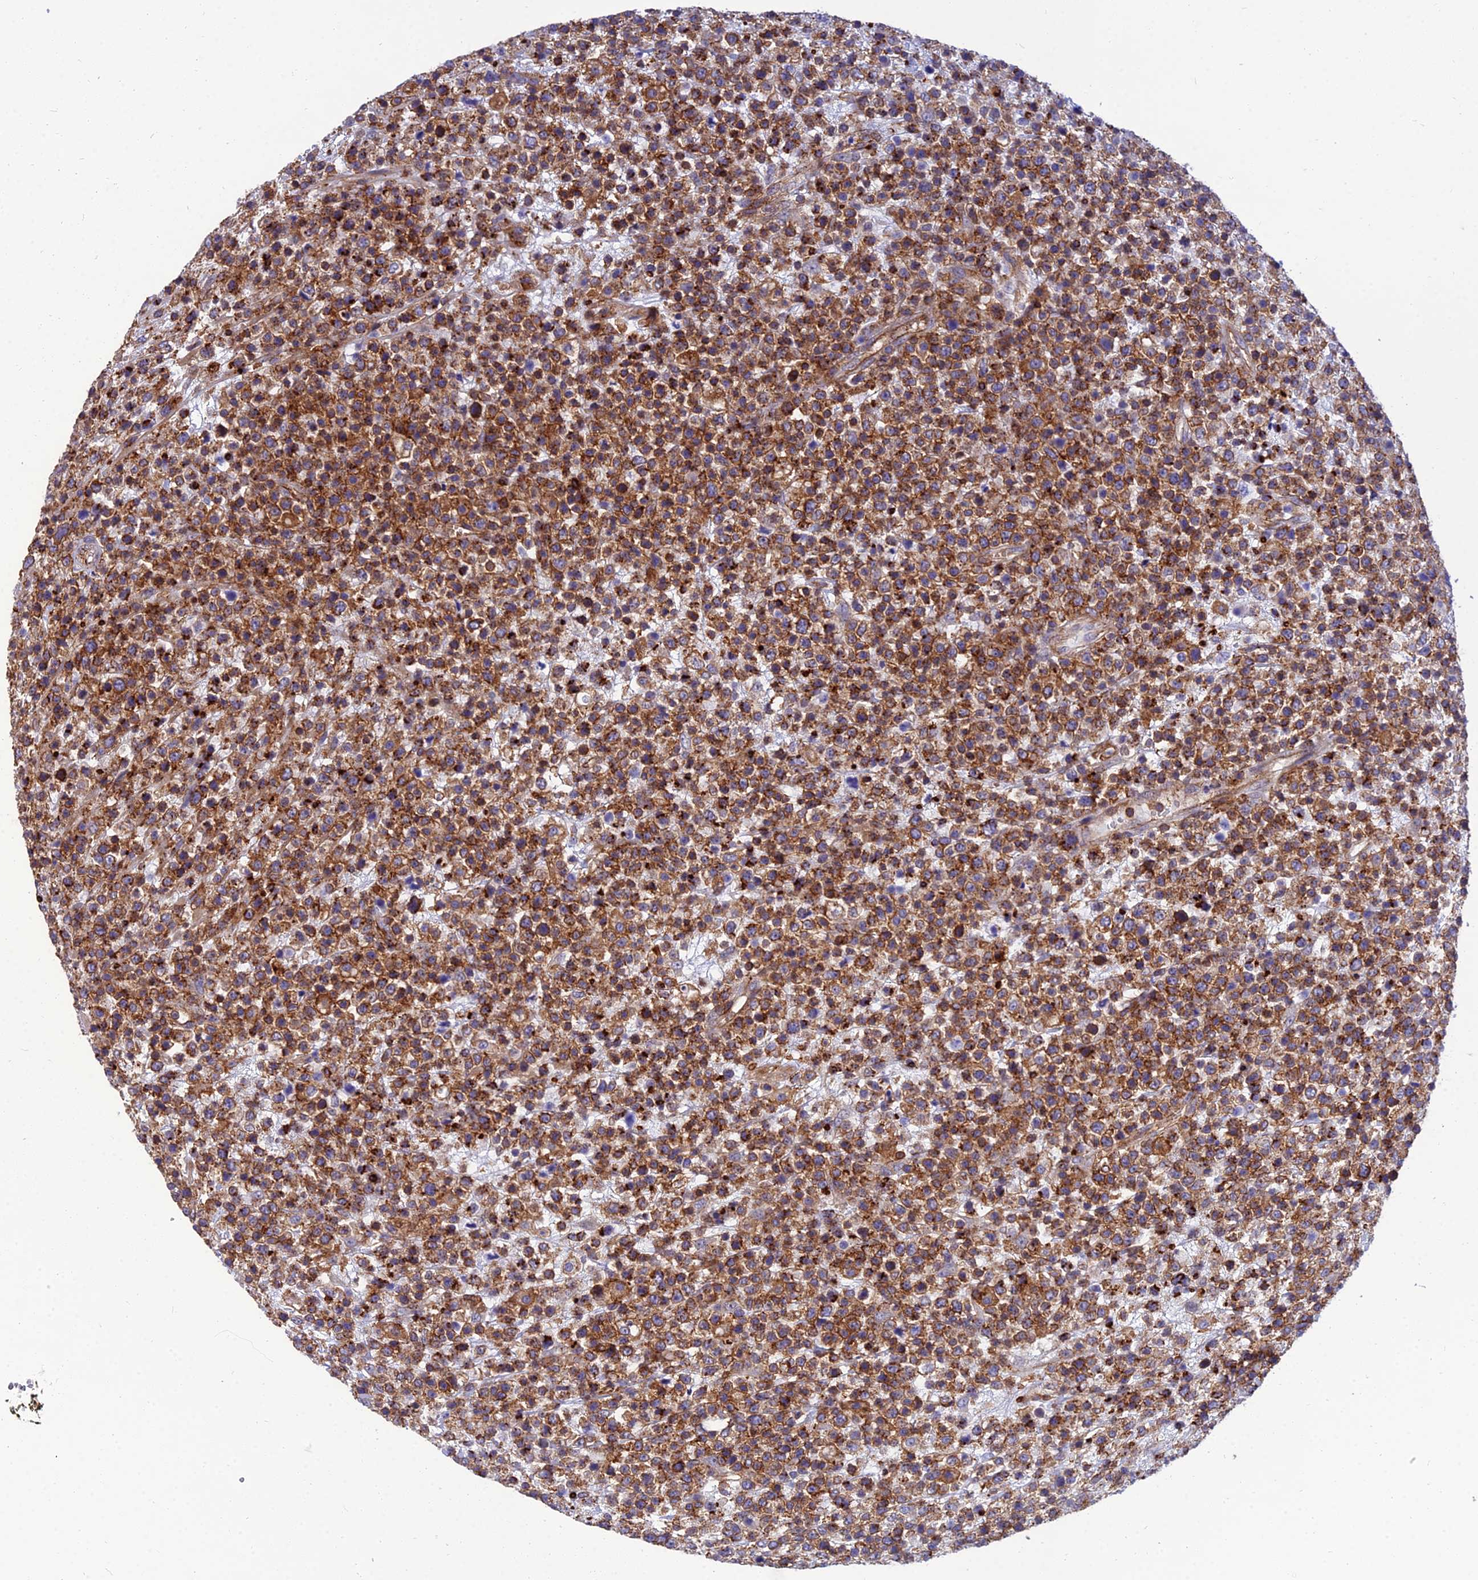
{"staining": {"intensity": "moderate", "quantity": ">75%", "location": "cytoplasmic/membranous"}, "tissue": "lymphoma", "cell_type": "Tumor cells", "image_type": "cancer", "snomed": [{"axis": "morphology", "description": "Malignant lymphoma, non-Hodgkin's type, High grade"}, {"axis": "topography", "description": "Colon"}], "caption": "Human lymphoma stained with a protein marker shows moderate staining in tumor cells.", "gene": "PPP1R18", "patient": {"sex": "female", "age": 53}}